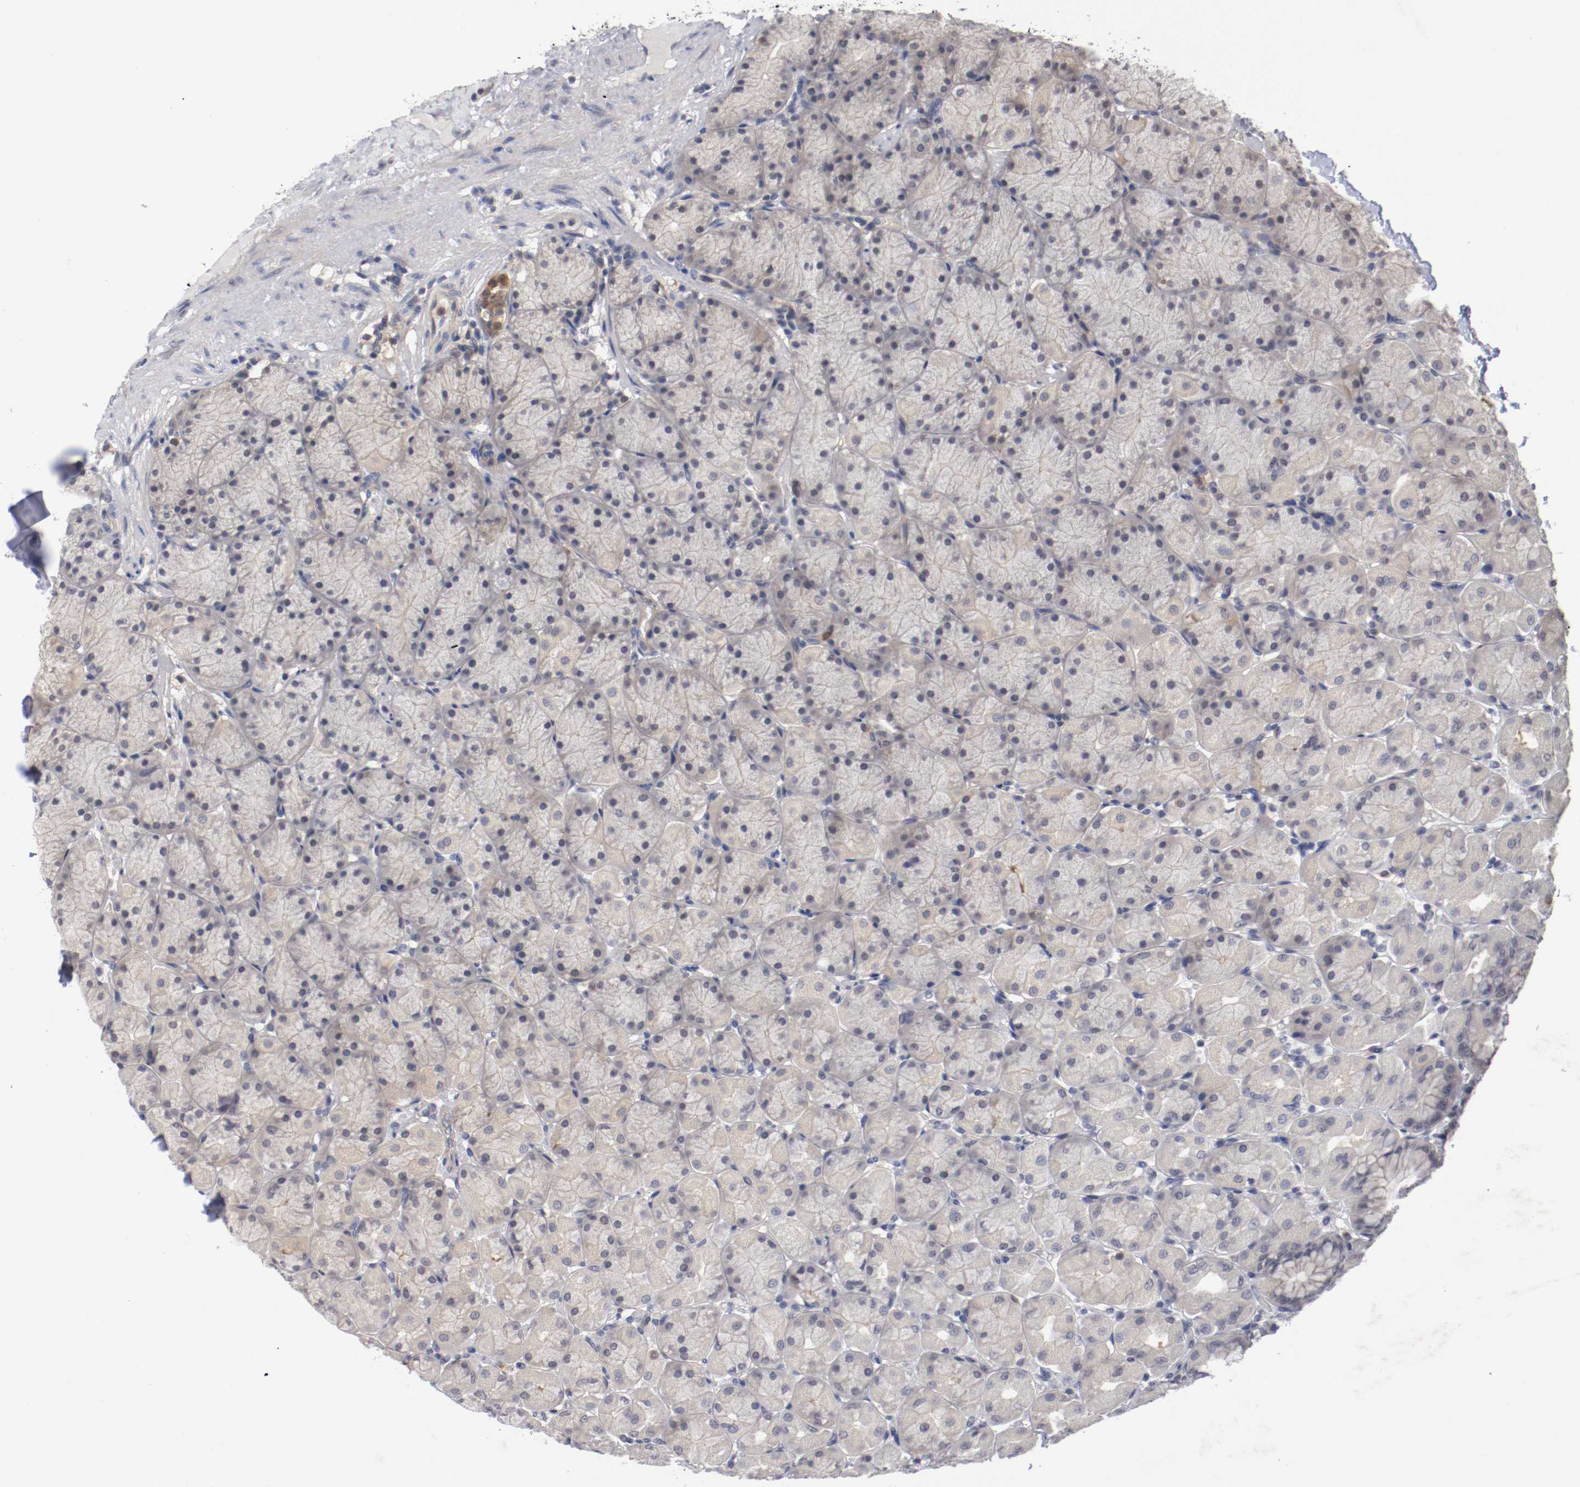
{"staining": {"intensity": "weak", "quantity": "25%-75%", "location": "cytoplasmic/membranous,nuclear"}, "tissue": "stomach", "cell_type": "Glandular cells", "image_type": "normal", "snomed": [{"axis": "morphology", "description": "Normal tissue, NOS"}, {"axis": "topography", "description": "Stomach, upper"}], "caption": "There is low levels of weak cytoplasmic/membranous,nuclear positivity in glandular cells of normal stomach, as demonstrated by immunohistochemical staining (brown color).", "gene": "RBM23", "patient": {"sex": "female", "age": 56}}